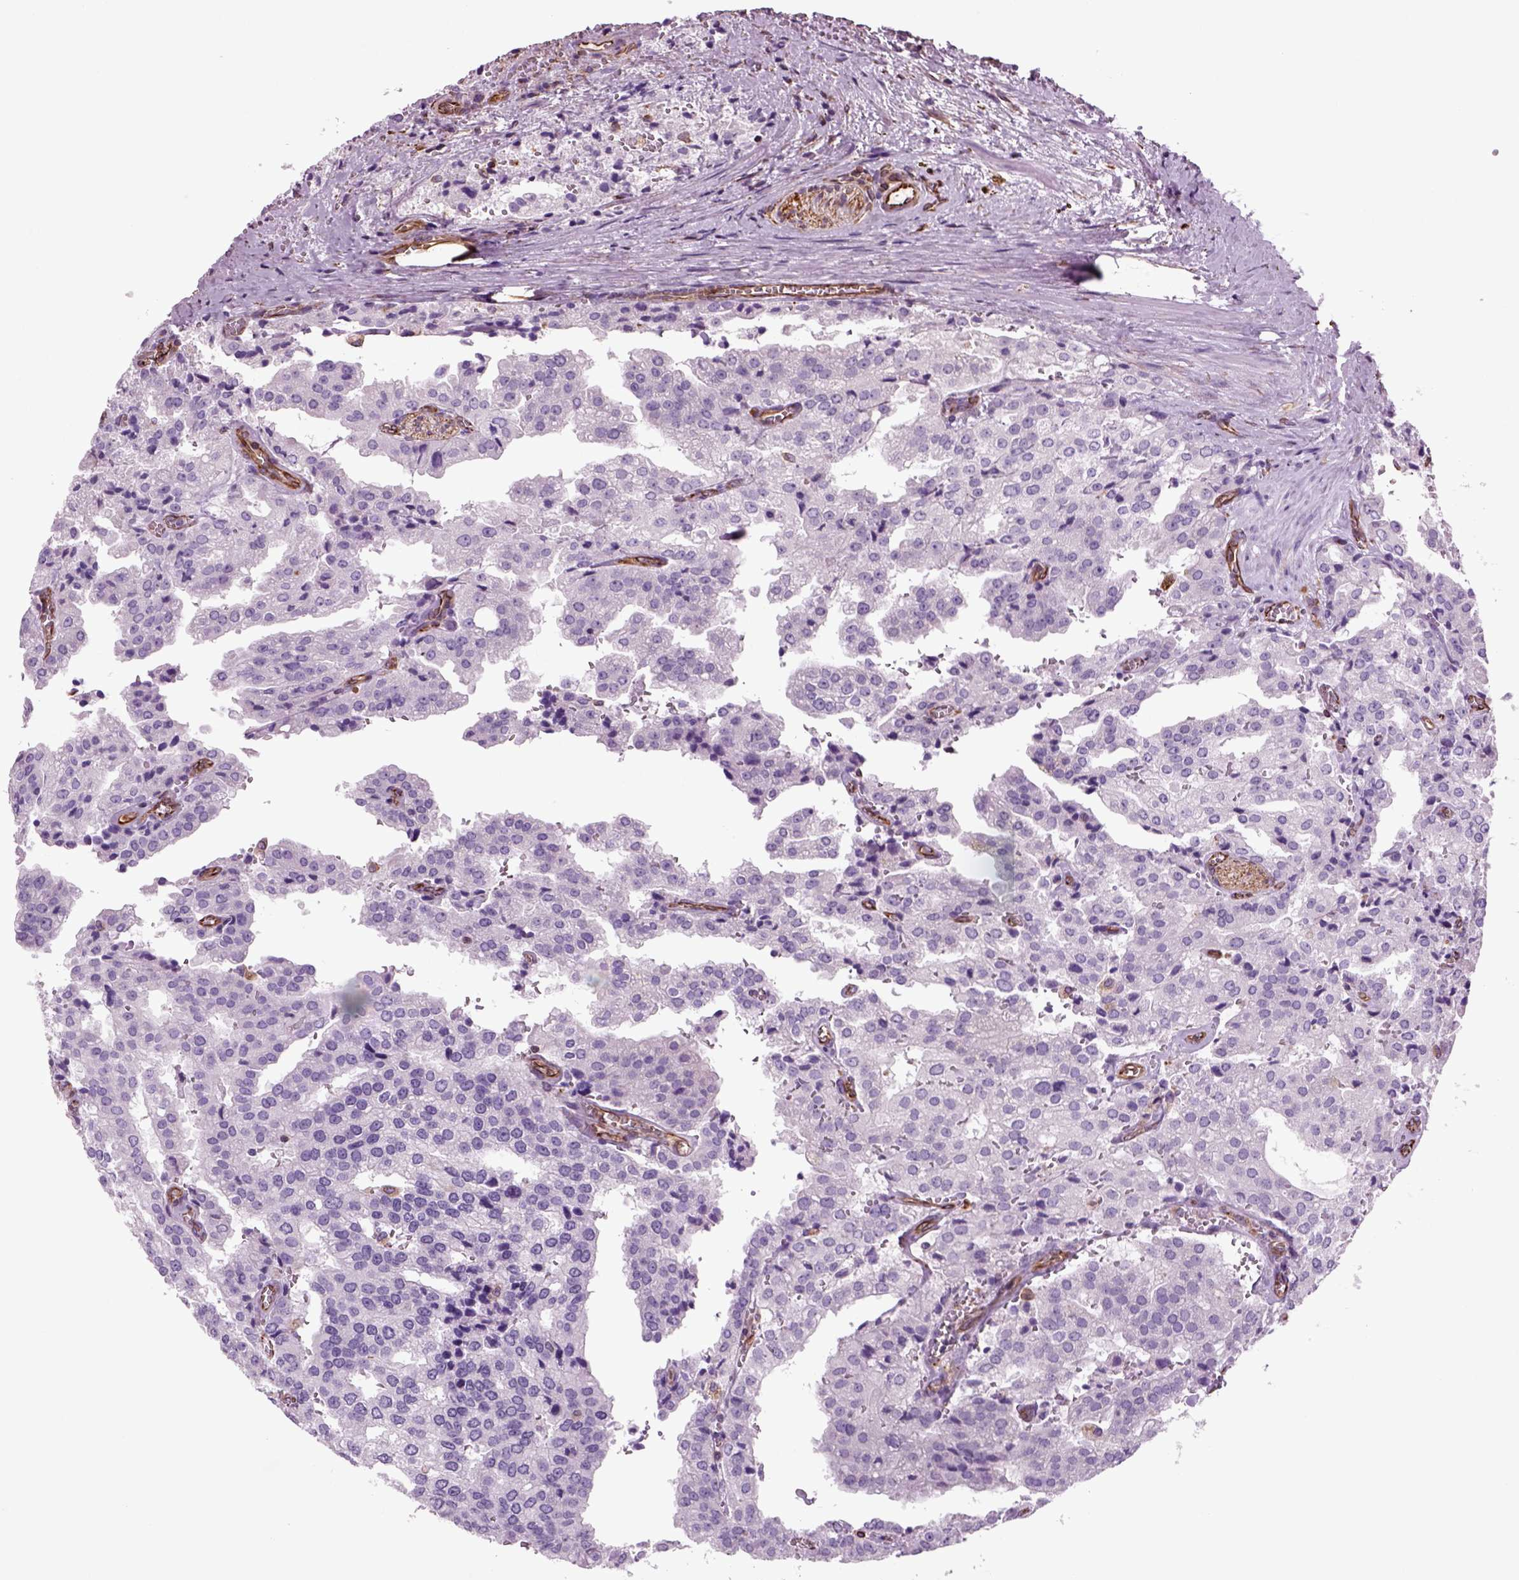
{"staining": {"intensity": "negative", "quantity": "none", "location": "none"}, "tissue": "prostate cancer", "cell_type": "Tumor cells", "image_type": "cancer", "snomed": [{"axis": "morphology", "description": "Adenocarcinoma, High grade"}, {"axis": "topography", "description": "Prostate"}], "caption": "This is an immunohistochemistry (IHC) histopathology image of prostate high-grade adenocarcinoma. There is no expression in tumor cells.", "gene": "ACER3", "patient": {"sex": "male", "age": 68}}